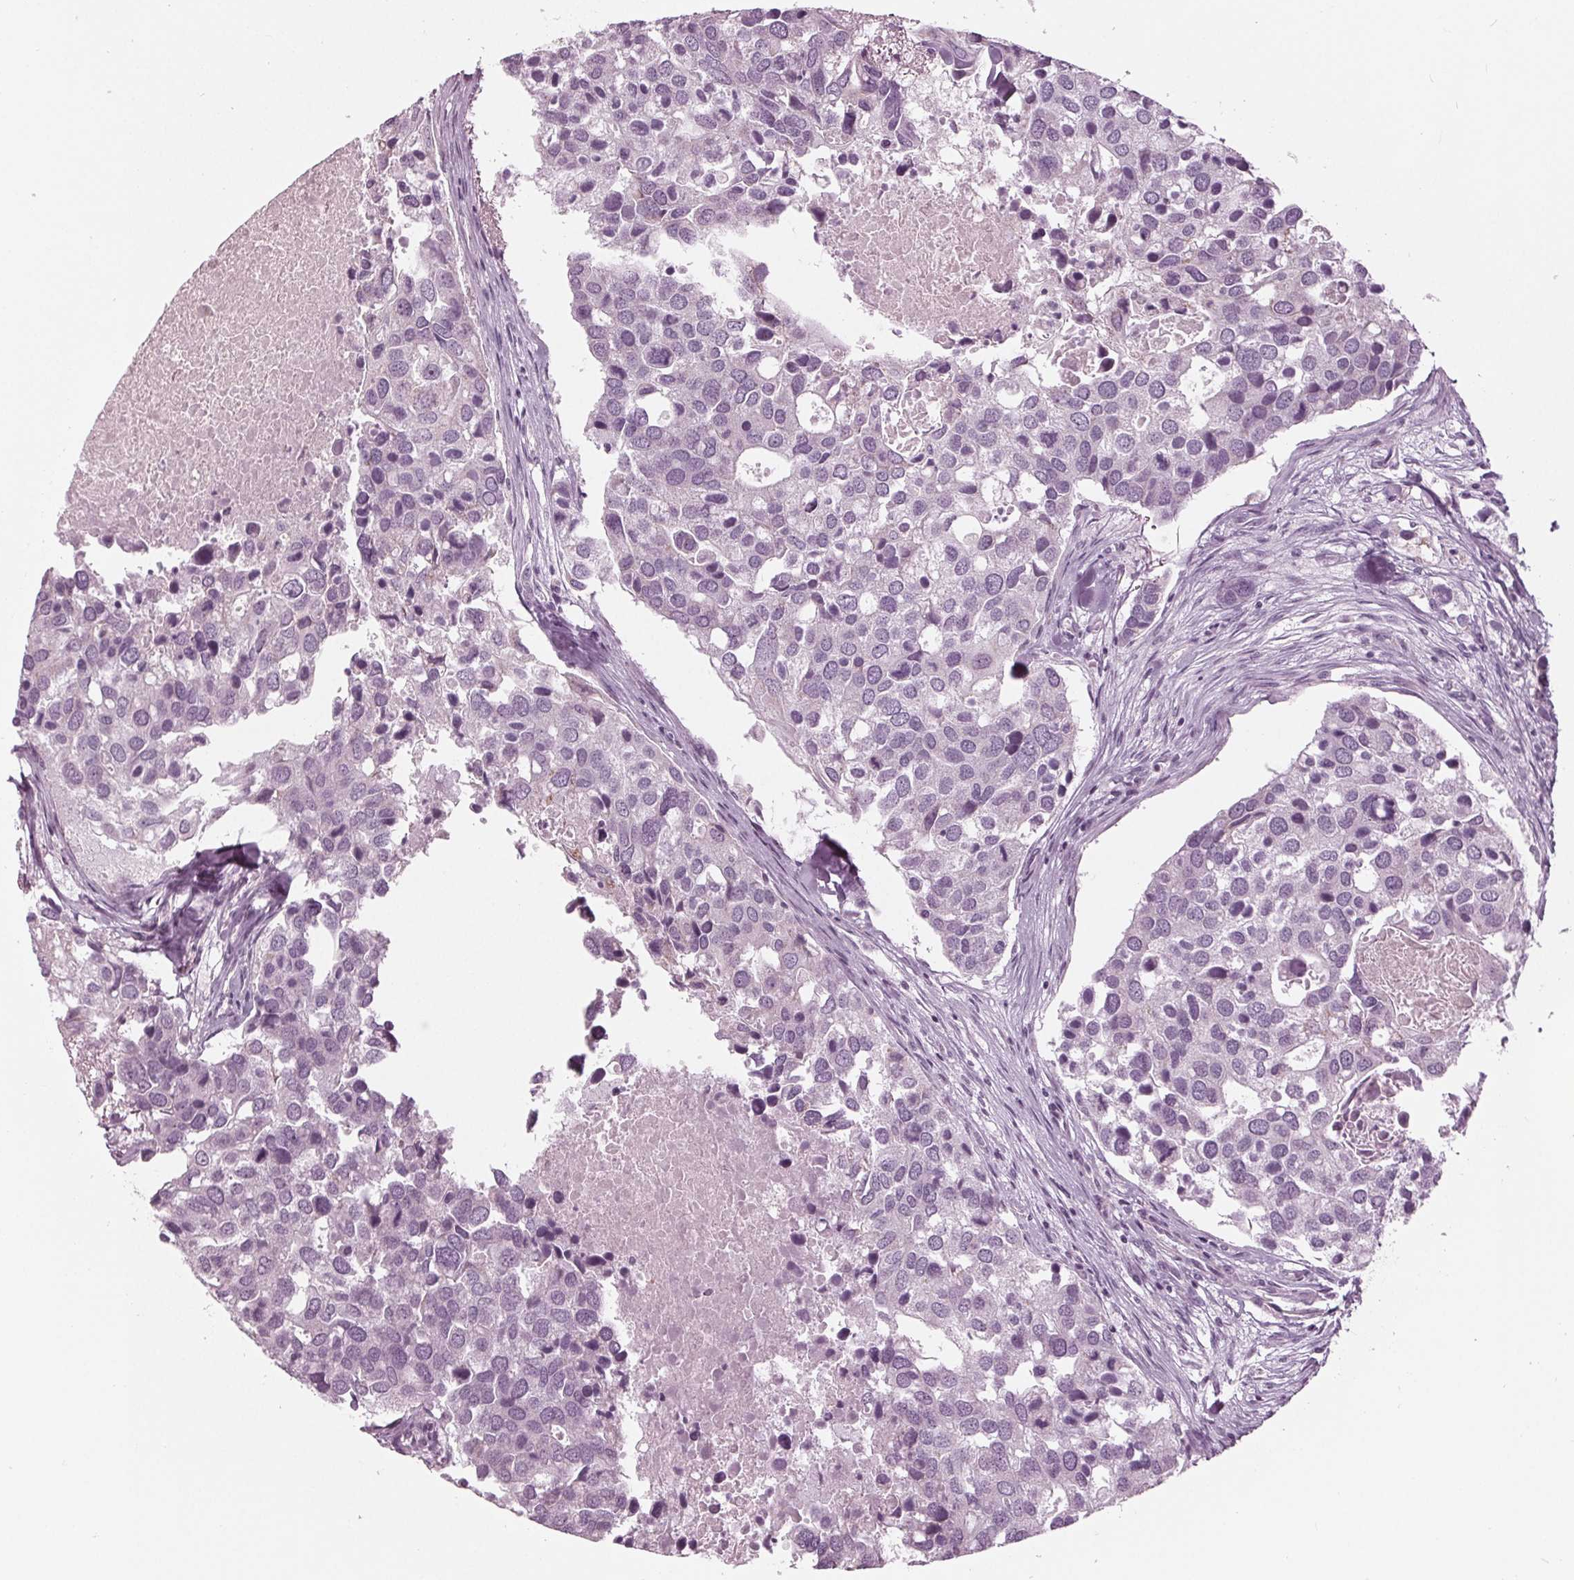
{"staining": {"intensity": "negative", "quantity": "none", "location": "none"}, "tissue": "breast cancer", "cell_type": "Tumor cells", "image_type": "cancer", "snomed": [{"axis": "morphology", "description": "Duct carcinoma"}, {"axis": "topography", "description": "Breast"}], "caption": "An image of breast cancer (intraductal carcinoma) stained for a protein displays no brown staining in tumor cells. The staining was performed using DAB (3,3'-diaminobenzidine) to visualize the protein expression in brown, while the nuclei were stained in blue with hematoxylin (Magnification: 20x).", "gene": "CLN6", "patient": {"sex": "female", "age": 83}}